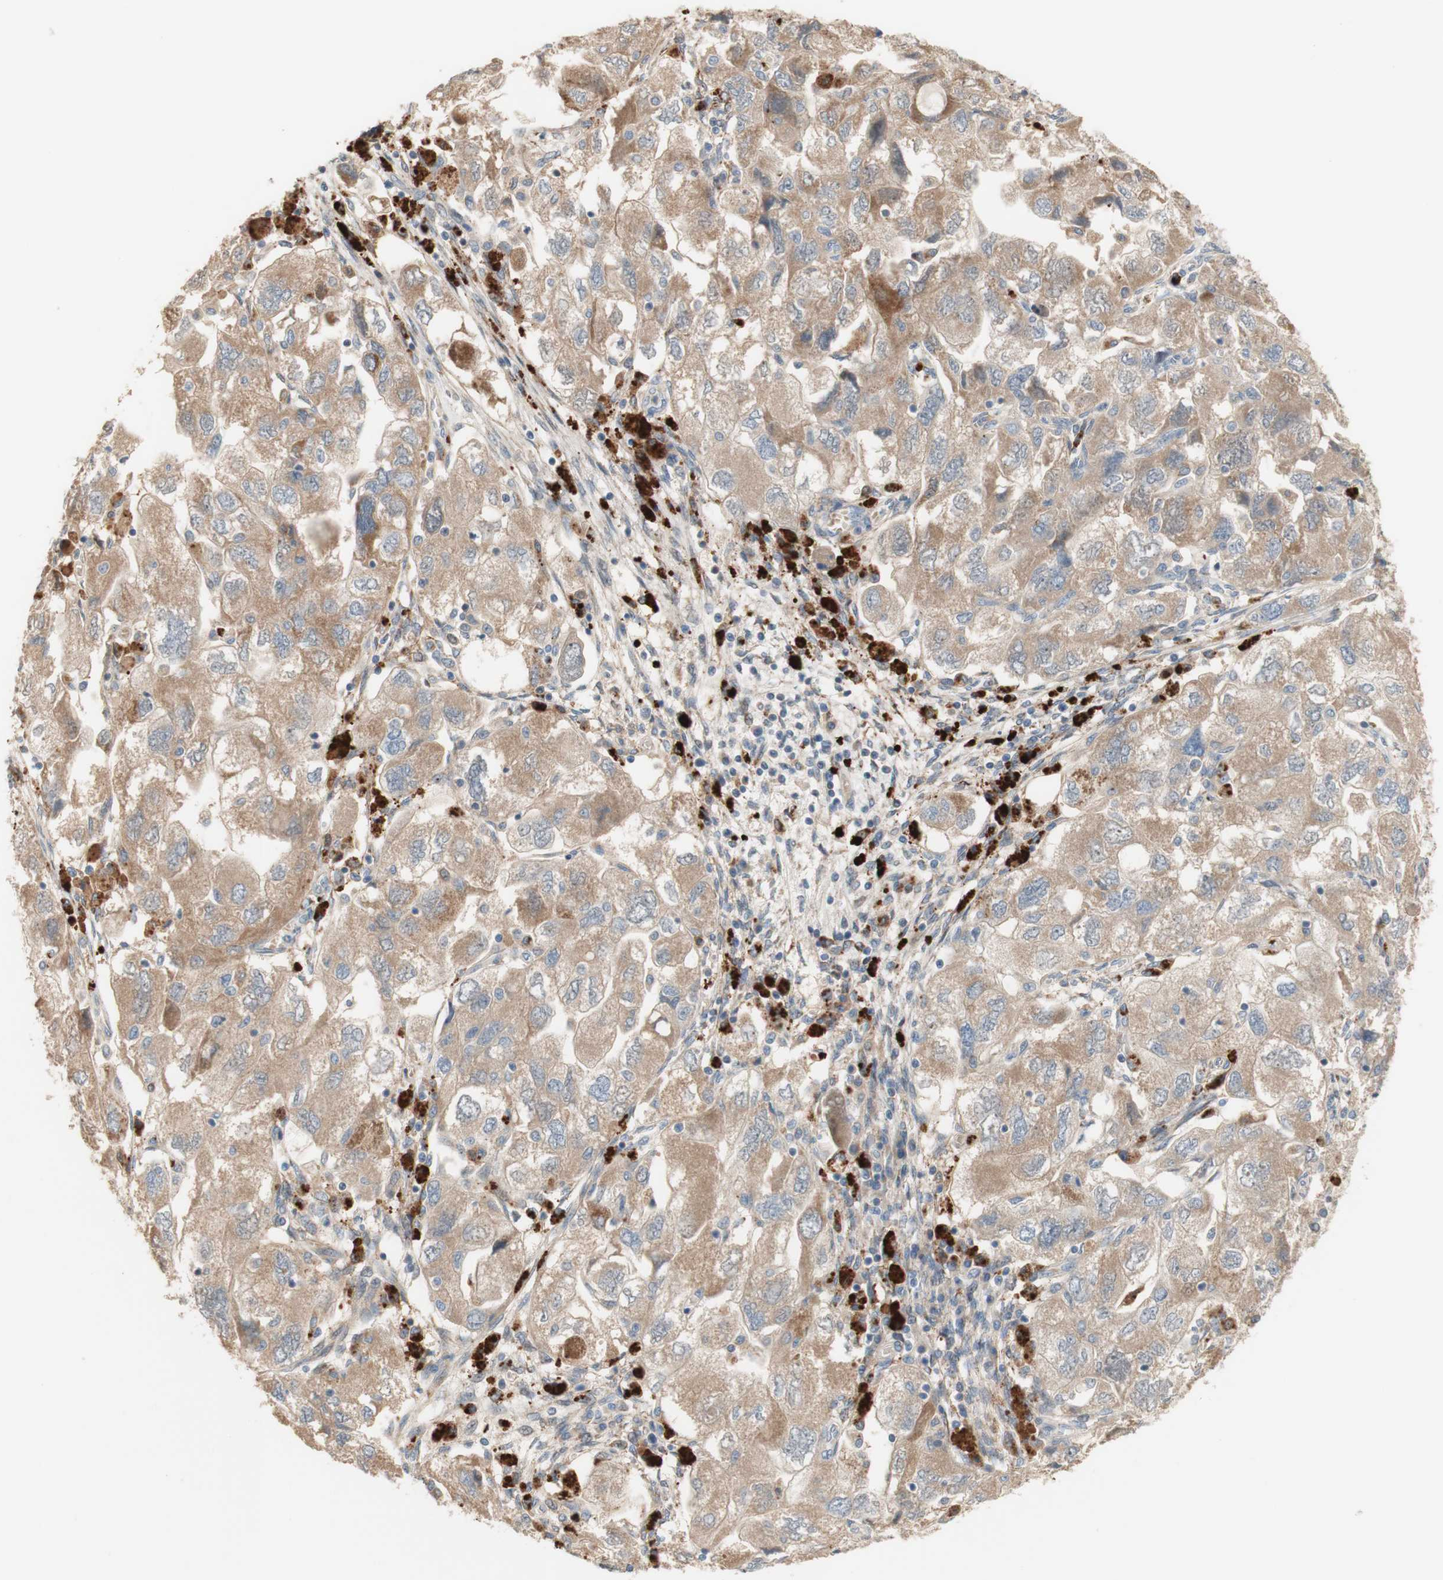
{"staining": {"intensity": "weak", "quantity": ">75%", "location": "cytoplasmic/membranous"}, "tissue": "ovarian cancer", "cell_type": "Tumor cells", "image_type": "cancer", "snomed": [{"axis": "morphology", "description": "Carcinoma, NOS"}, {"axis": "morphology", "description": "Cystadenocarcinoma, serous, NOS"}, {"axis": "topography", "description": "Ovary"}], "caption": "Human serous cystadenocarcinoma (ovarian) stained with a protein marker shows weak staining in tumor cells.", "gene": "PTPN21", "patient": {"sex": "female", "age": 69}}